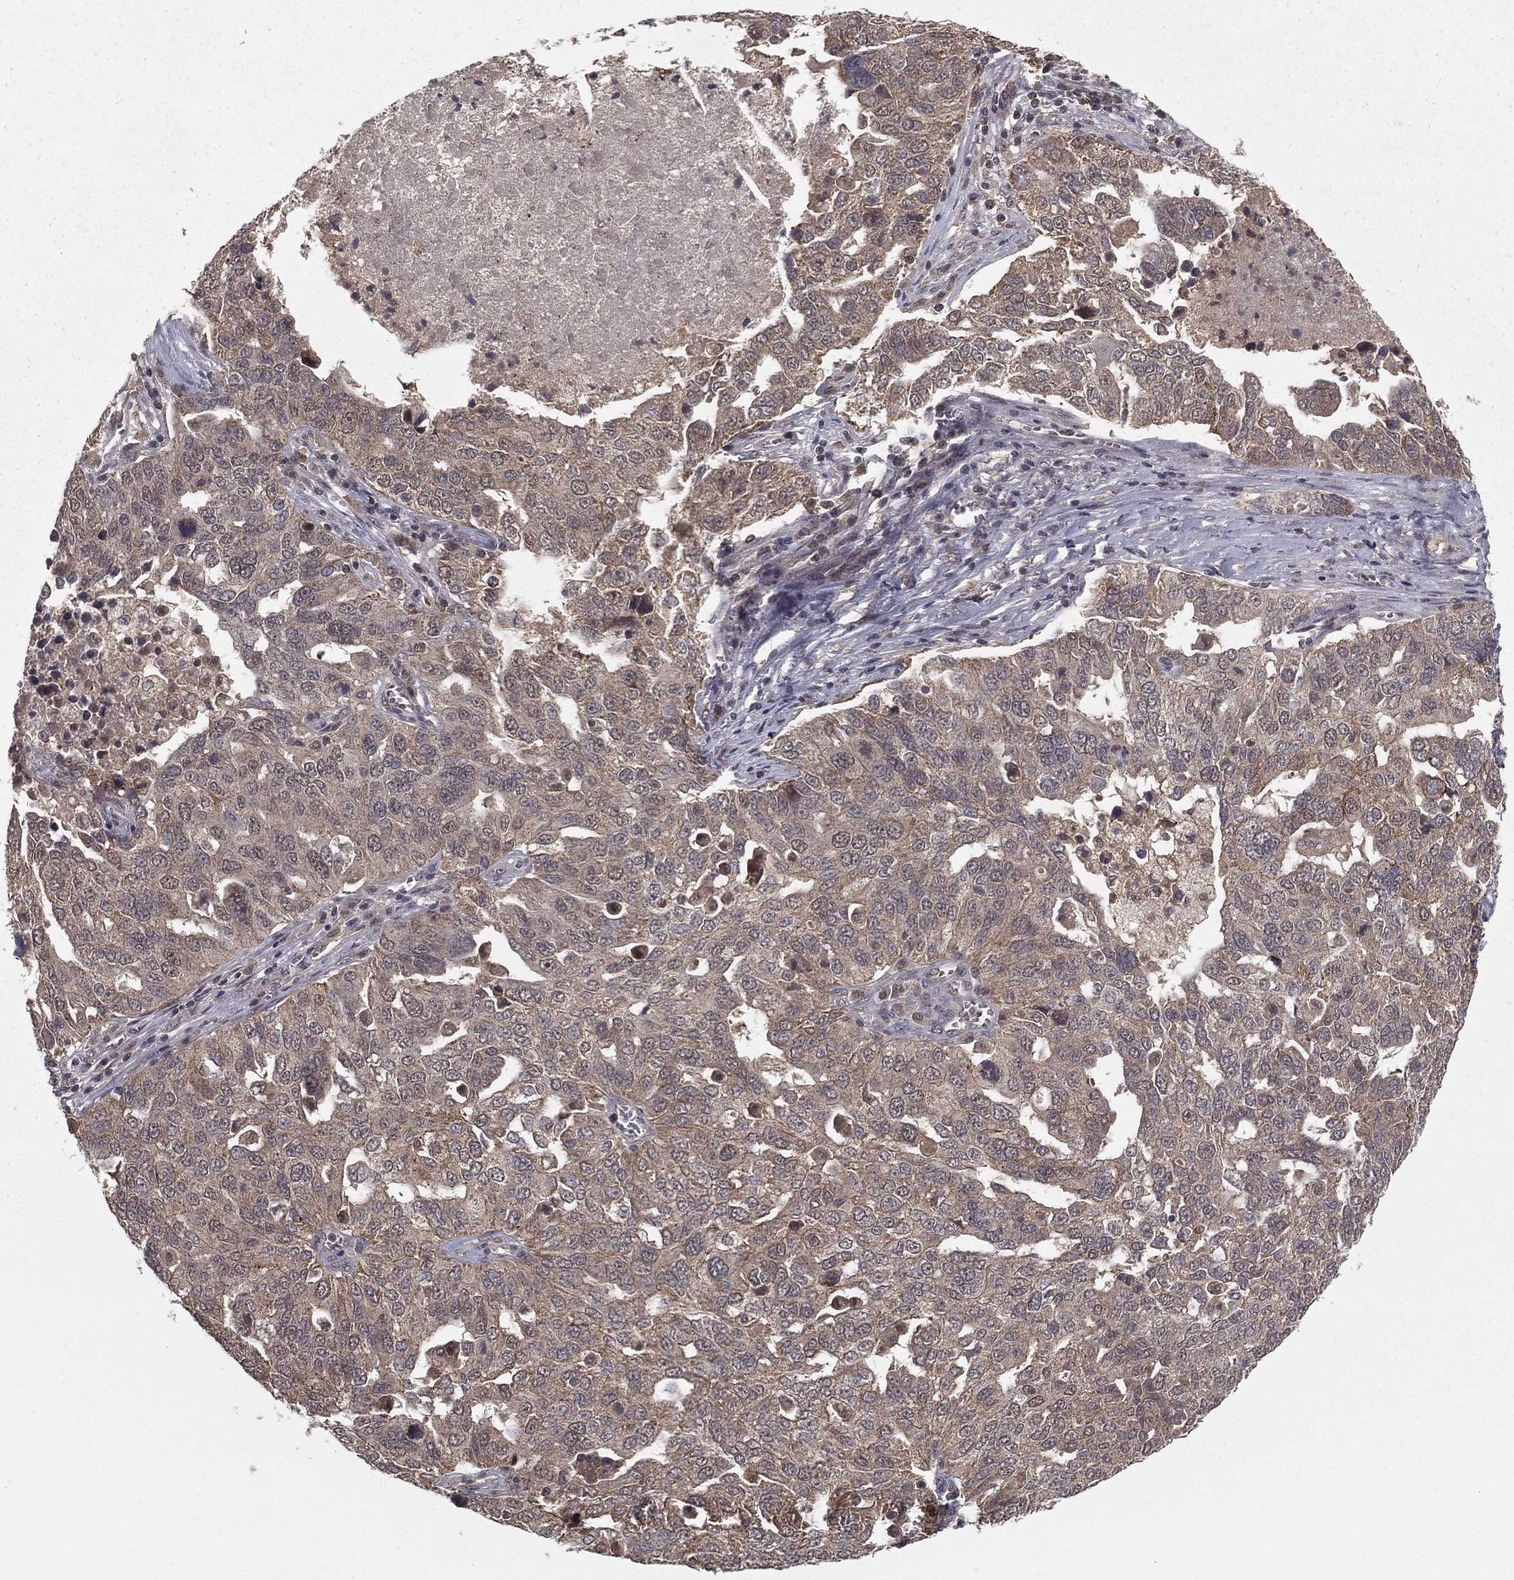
{"staining": {"intensity": "weak", "quantity": "25%-75%", "location": "cytoplasmic/membranous"}, "tissue": "ovarian cancer", "cell_type": "Tumor cells", "image_type": "cancer", "snomed": [{"axis": "morphology", "description": "Carcinoma, endometroid"}, {"axis": "topography", "description": "Soft tissue"}, {"axis": "topography", "description": "Ovary"}], "caption": "High-magnification brightfield microscopy of ovarian cancer stained with DAB (brown) and counterstained with hematoxylin (blue). tumor cells exhibit weak cytoplasmic/membranous staining is seen in about25%-75% of cells. The staining was performed using DAB to visualize the protein expression in brown, while the nuclei were stained in blue with hematoxylin (Magnification: 20x).", "gene": "ZDHHC15", "patient": {"sex": "female", "age": 52}}